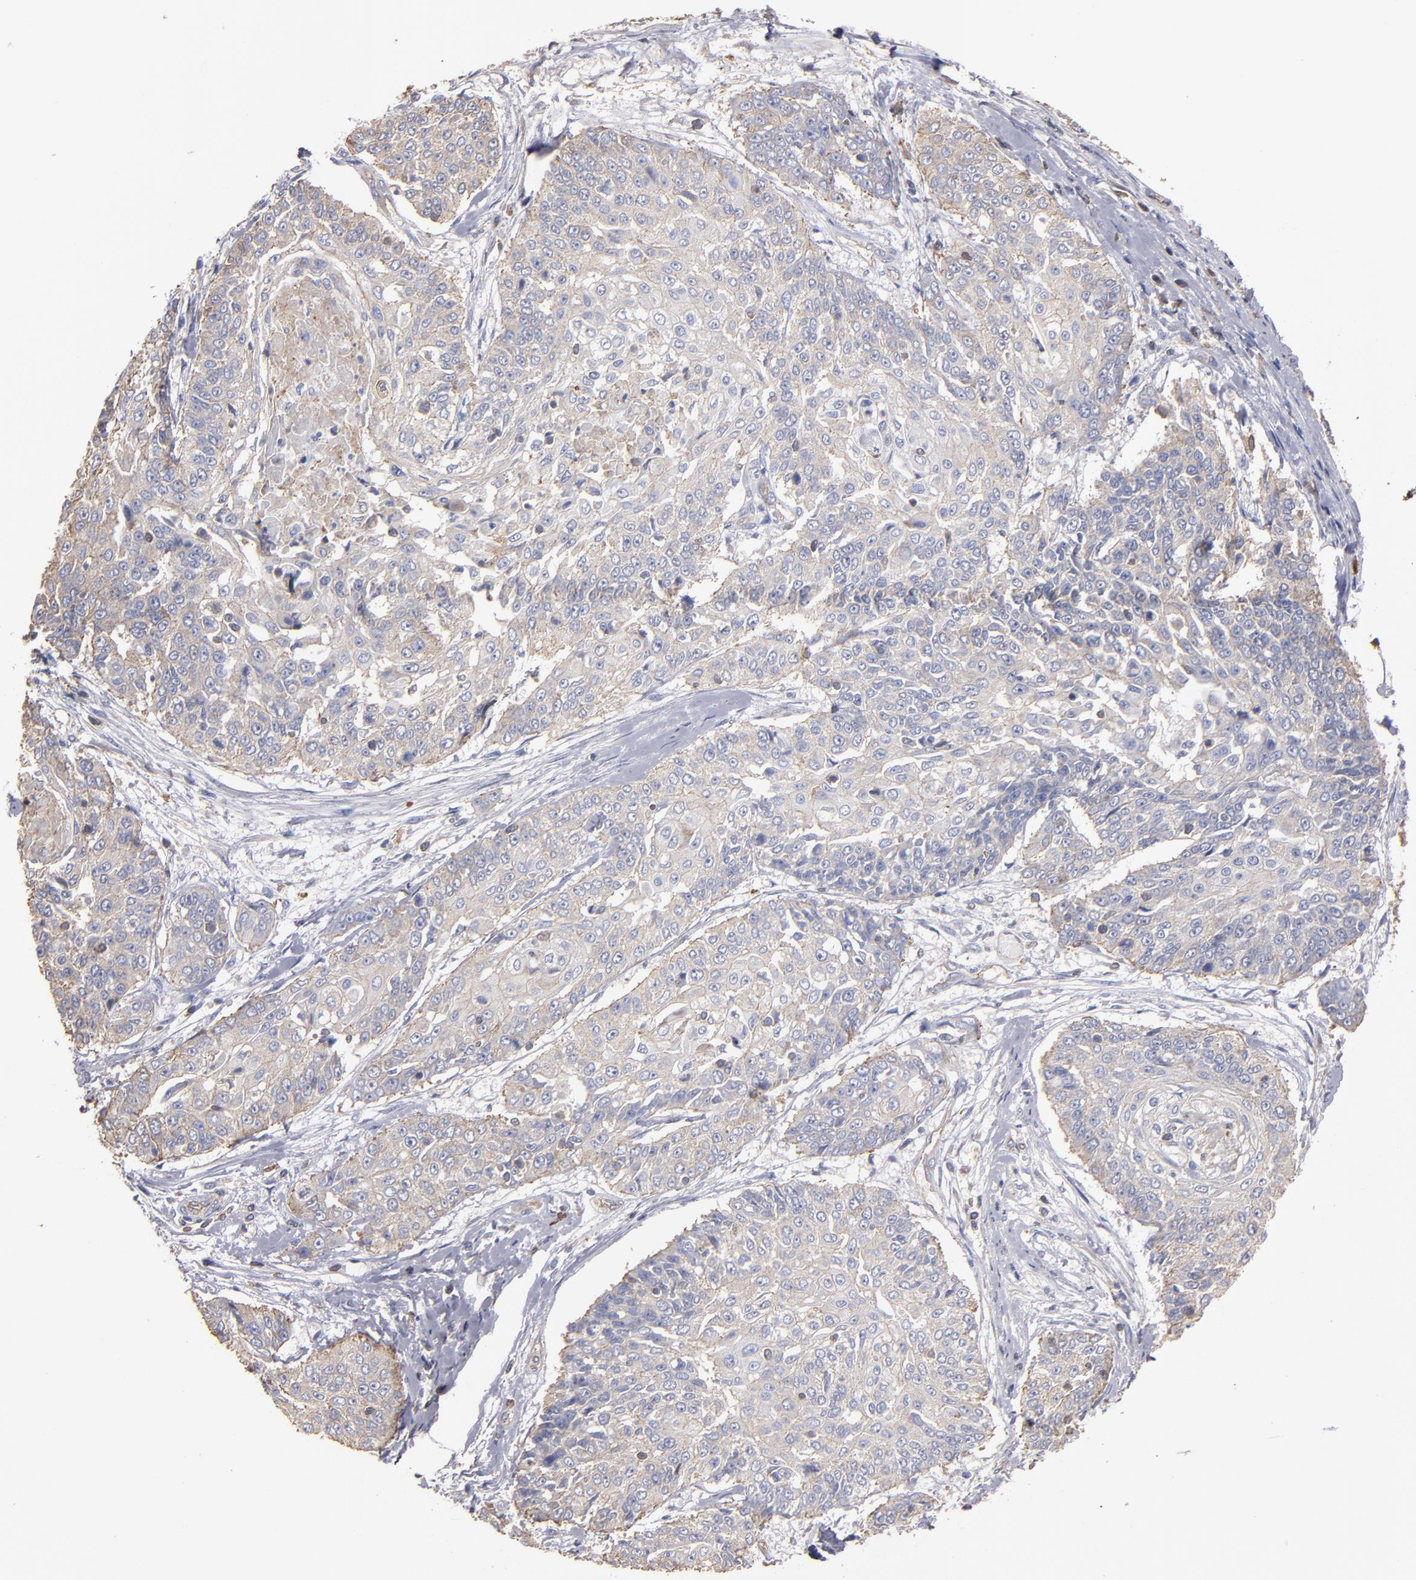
{"staining": {"intensity": "weak", "quantity": ">75%", "location": "cytoplasmic/membranous"}, "tissue": "cervical cancer", "cell_type": "Tumor cells", "image_type": "cancer", "snomed": [{"axis": "morphology", "description": "Squamous cell carcinoma, NOS"}, {"axis": "topography", "description": "Cervix"}], "caption": "Weak cytoplasmic/membranous protein expression is appreciated in about >75% of tumor cells in cervical cancer (squamous cell carcinoma). (Brightfield microscopy of DAB IHC at high magnification).", "gene": "ESYT2", "patient": {"sex": "female", "age": 64}}